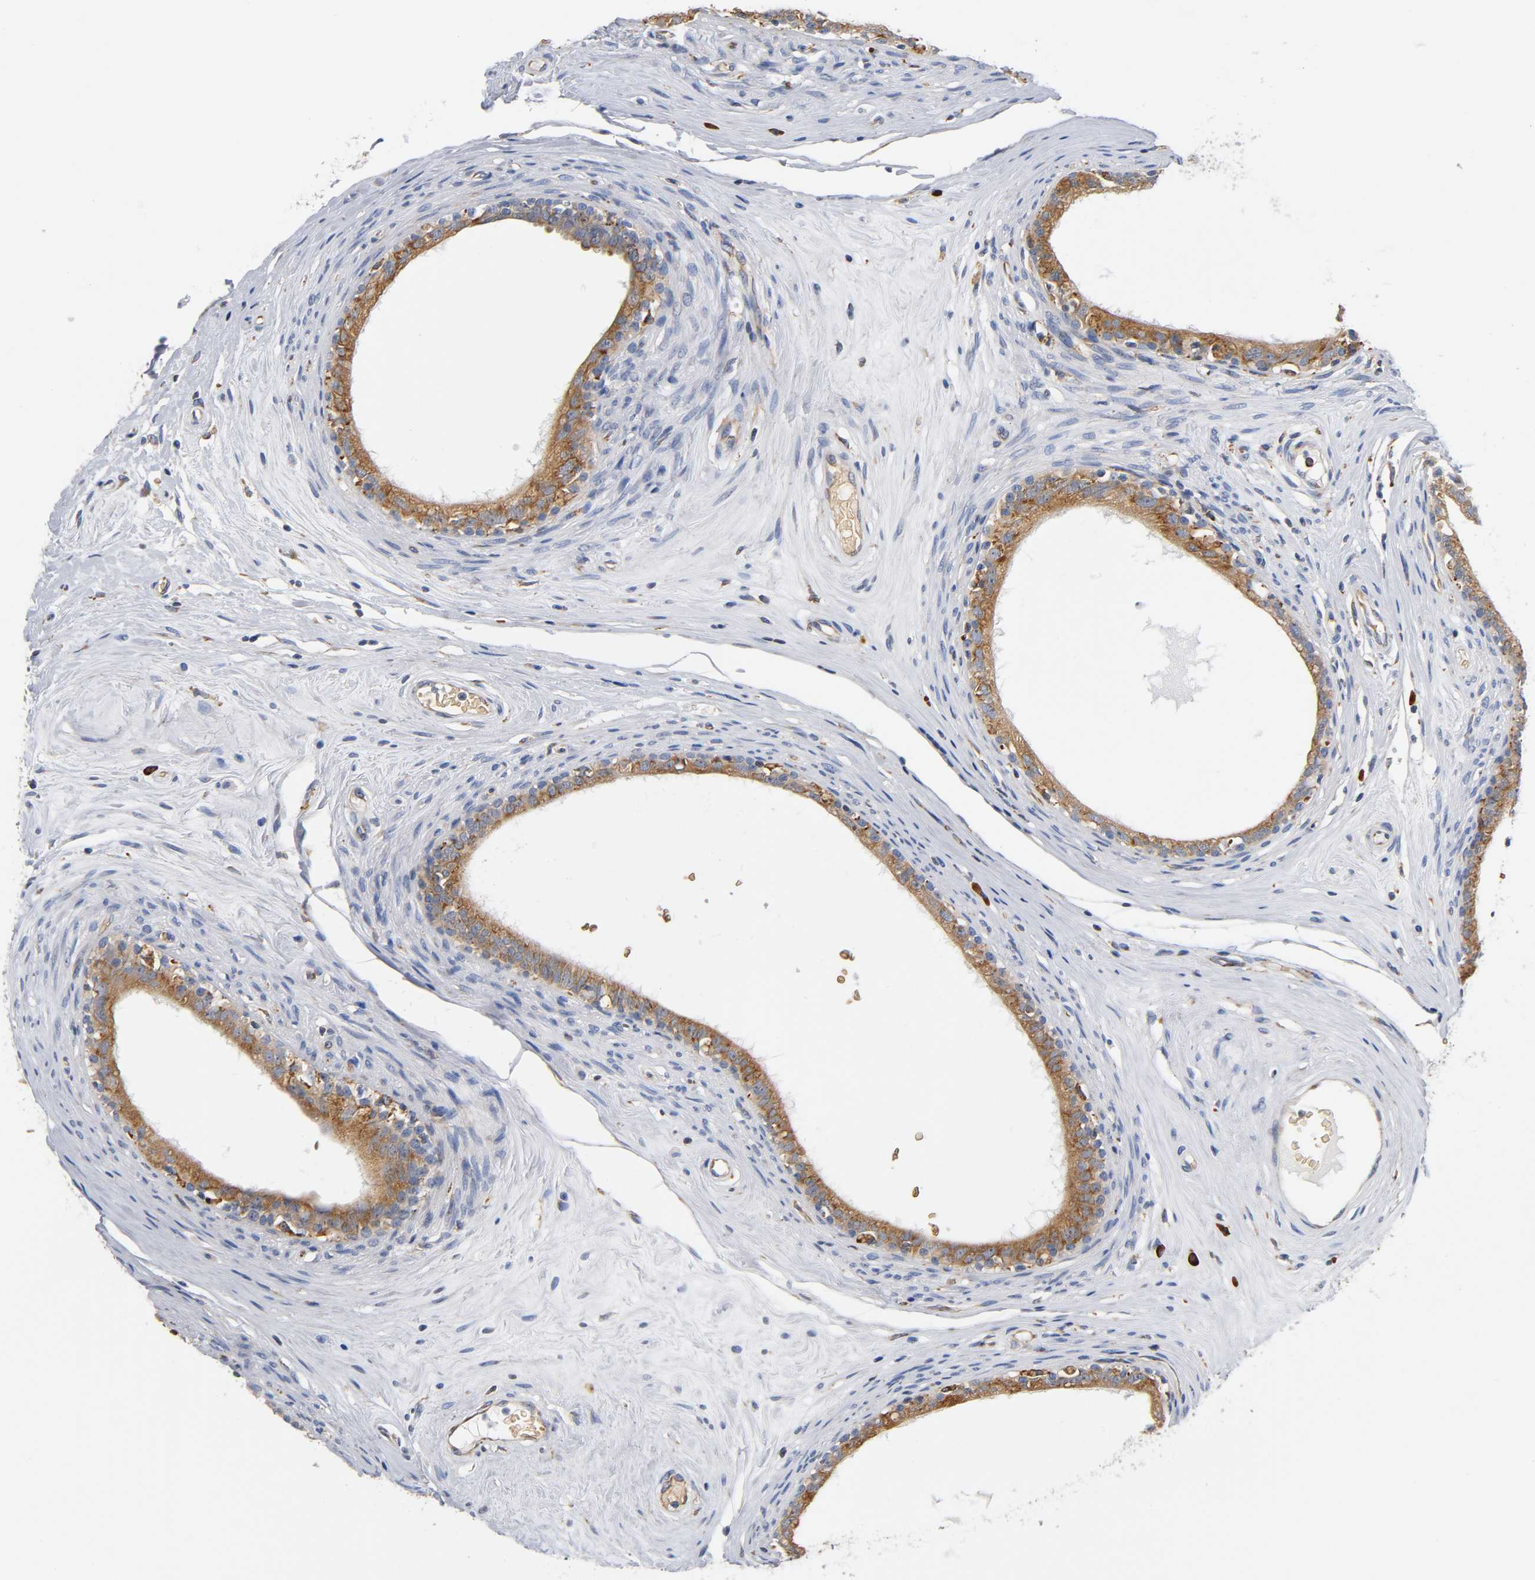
{"staining": {"intensity": "moderate", "quantity": ">75%", "location": "cytoplasmic/membranous"}, "tissue": "epididymis", "cell_type": "Glandular cells", "image_type": "normal", "snomed": [{"axis": "morphology", "description": "Normal tissue, NOS"}, {"axis": "morphology", "description": "Inflammation, NOS"}, {"axis": "topography", "description": "Epididymis"}], "caption": "This photomicrograph exhibits immunohistochemistry (IHC) staining of unremarkable human epididymis, with medium moderate cytoplasmic/membranous staining in approximately >75% of glandular cells.", "gene": "UCKL1", "patient": {"sex": "male", "age": 84}}